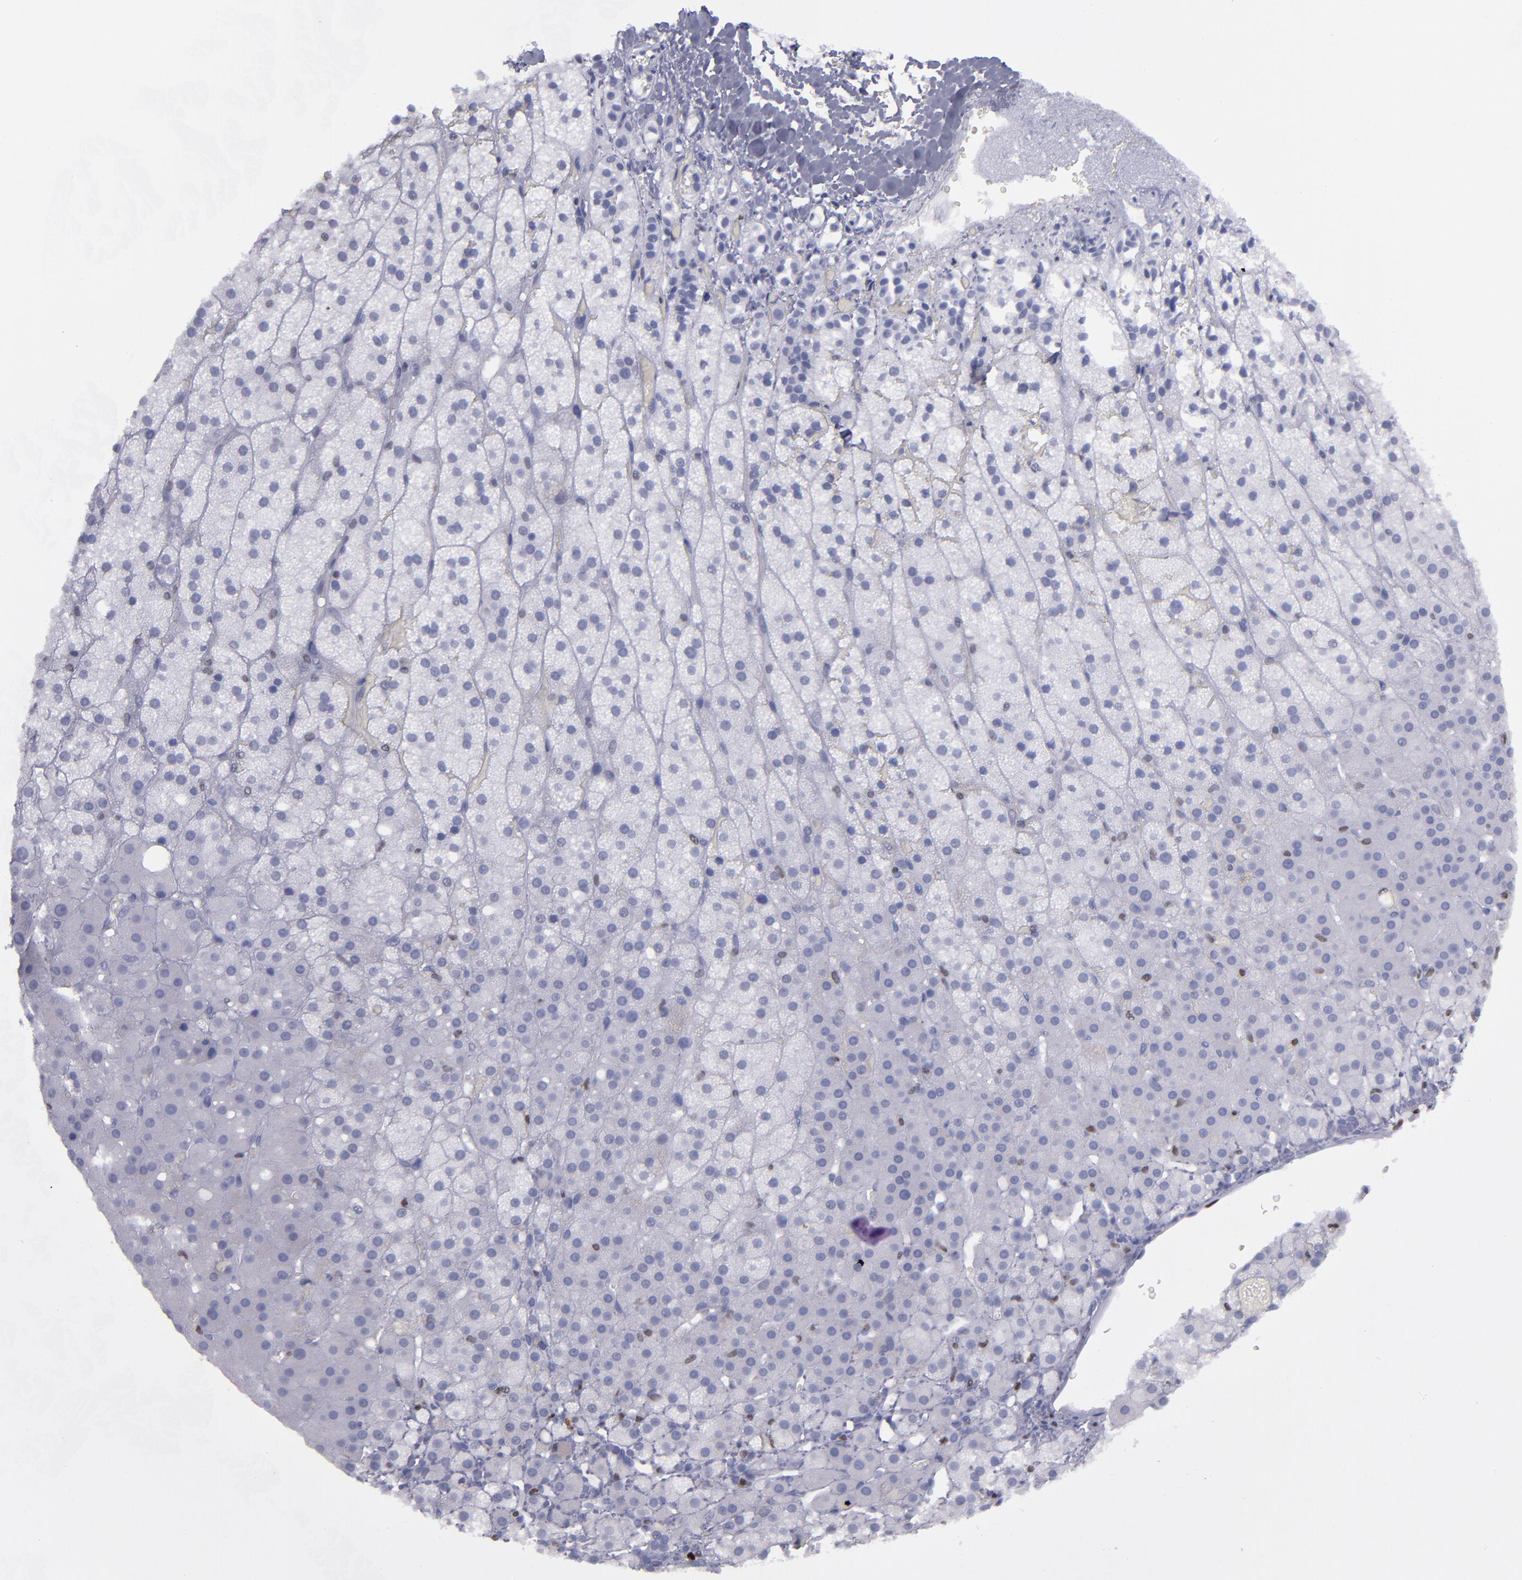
{"staining": {"intensity": "moderate", "quantity": "<25%", "location": "nuclear"}, "tissue": "adrenal gland", "cell_type": "Glandular cells", "image_type": "normal", "snomed": [{"axis": "morphology", "description": "Normal tissue, NOS"}, {"axis": "topography", "description": "Adrenal gland"}], "caption": "Protein expression analysis of benign adrenal gland displays moderate nuclear expression in about <25% of glandular cells. The staining is performed using DAB (3,3'-diaminobenzidine) brown chromogen to label protein expression. The nuclei are counter-stained blue using hematoxylin.", "gene": "IRF8", "patient": {"sex": "male", "age": 35}}